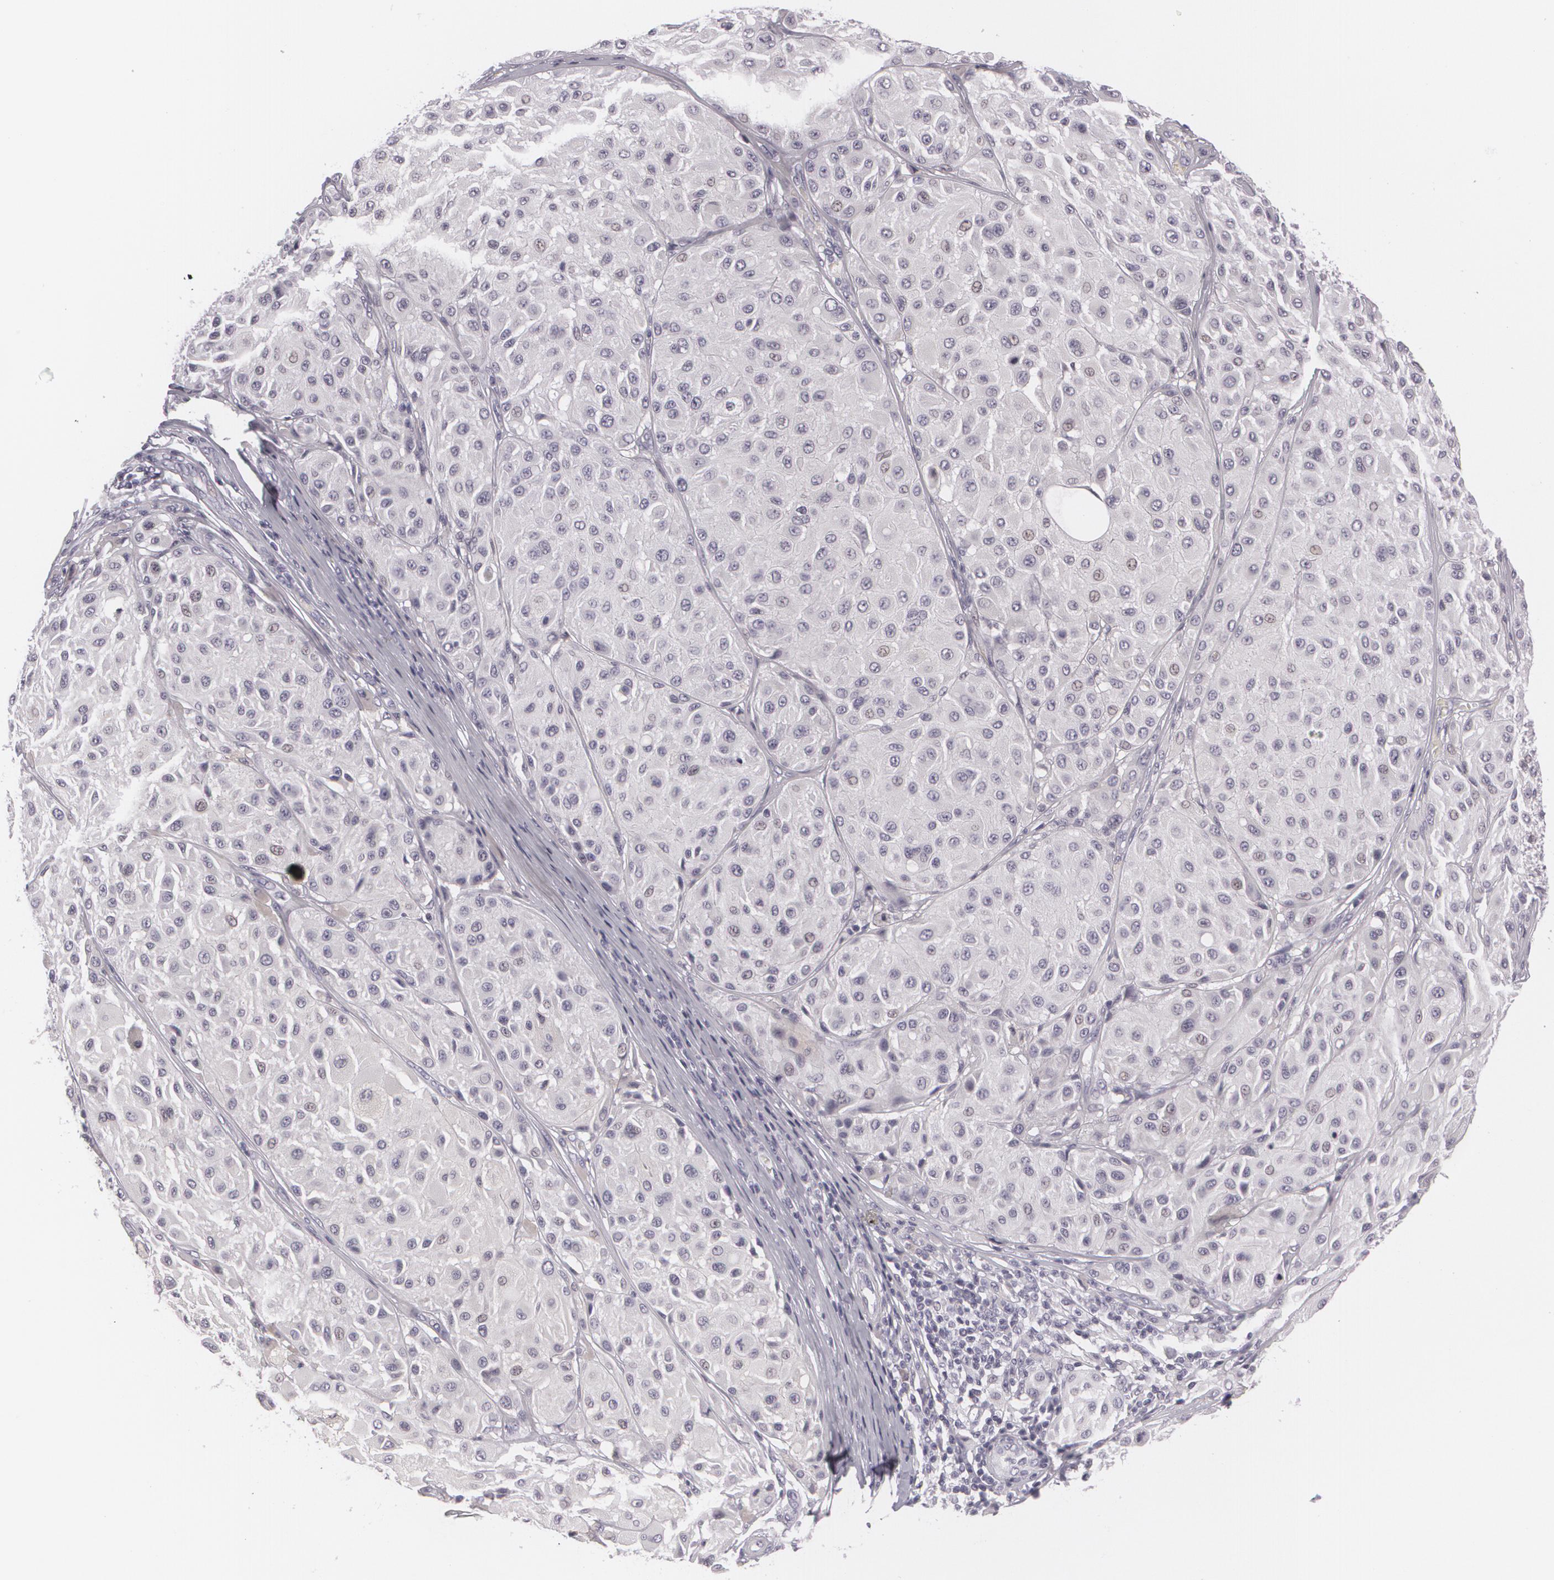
{"staining": {"intensity": "negative", "quantity": "none", "location": "none"}, "tissue": "melanoma", "cell_type": "Tumor cells", "image_type": "cancer", "snomed": [{"axis": "morphology", "description": "Malignant melanoma, NOS"}, {"axis": "topography", "description": "Skin"}], "caption": "Immunohistochemistry of human melanoma displays no positivity in tumor cells. (Stains: DAB (3,3'-diaminobenzidine) IHC with hematoxylin counter stain, Microscopy: brightfield microscopy at high magnification).", "gene": "MAP2", "patient": {"sex": "male", "age": 36}}